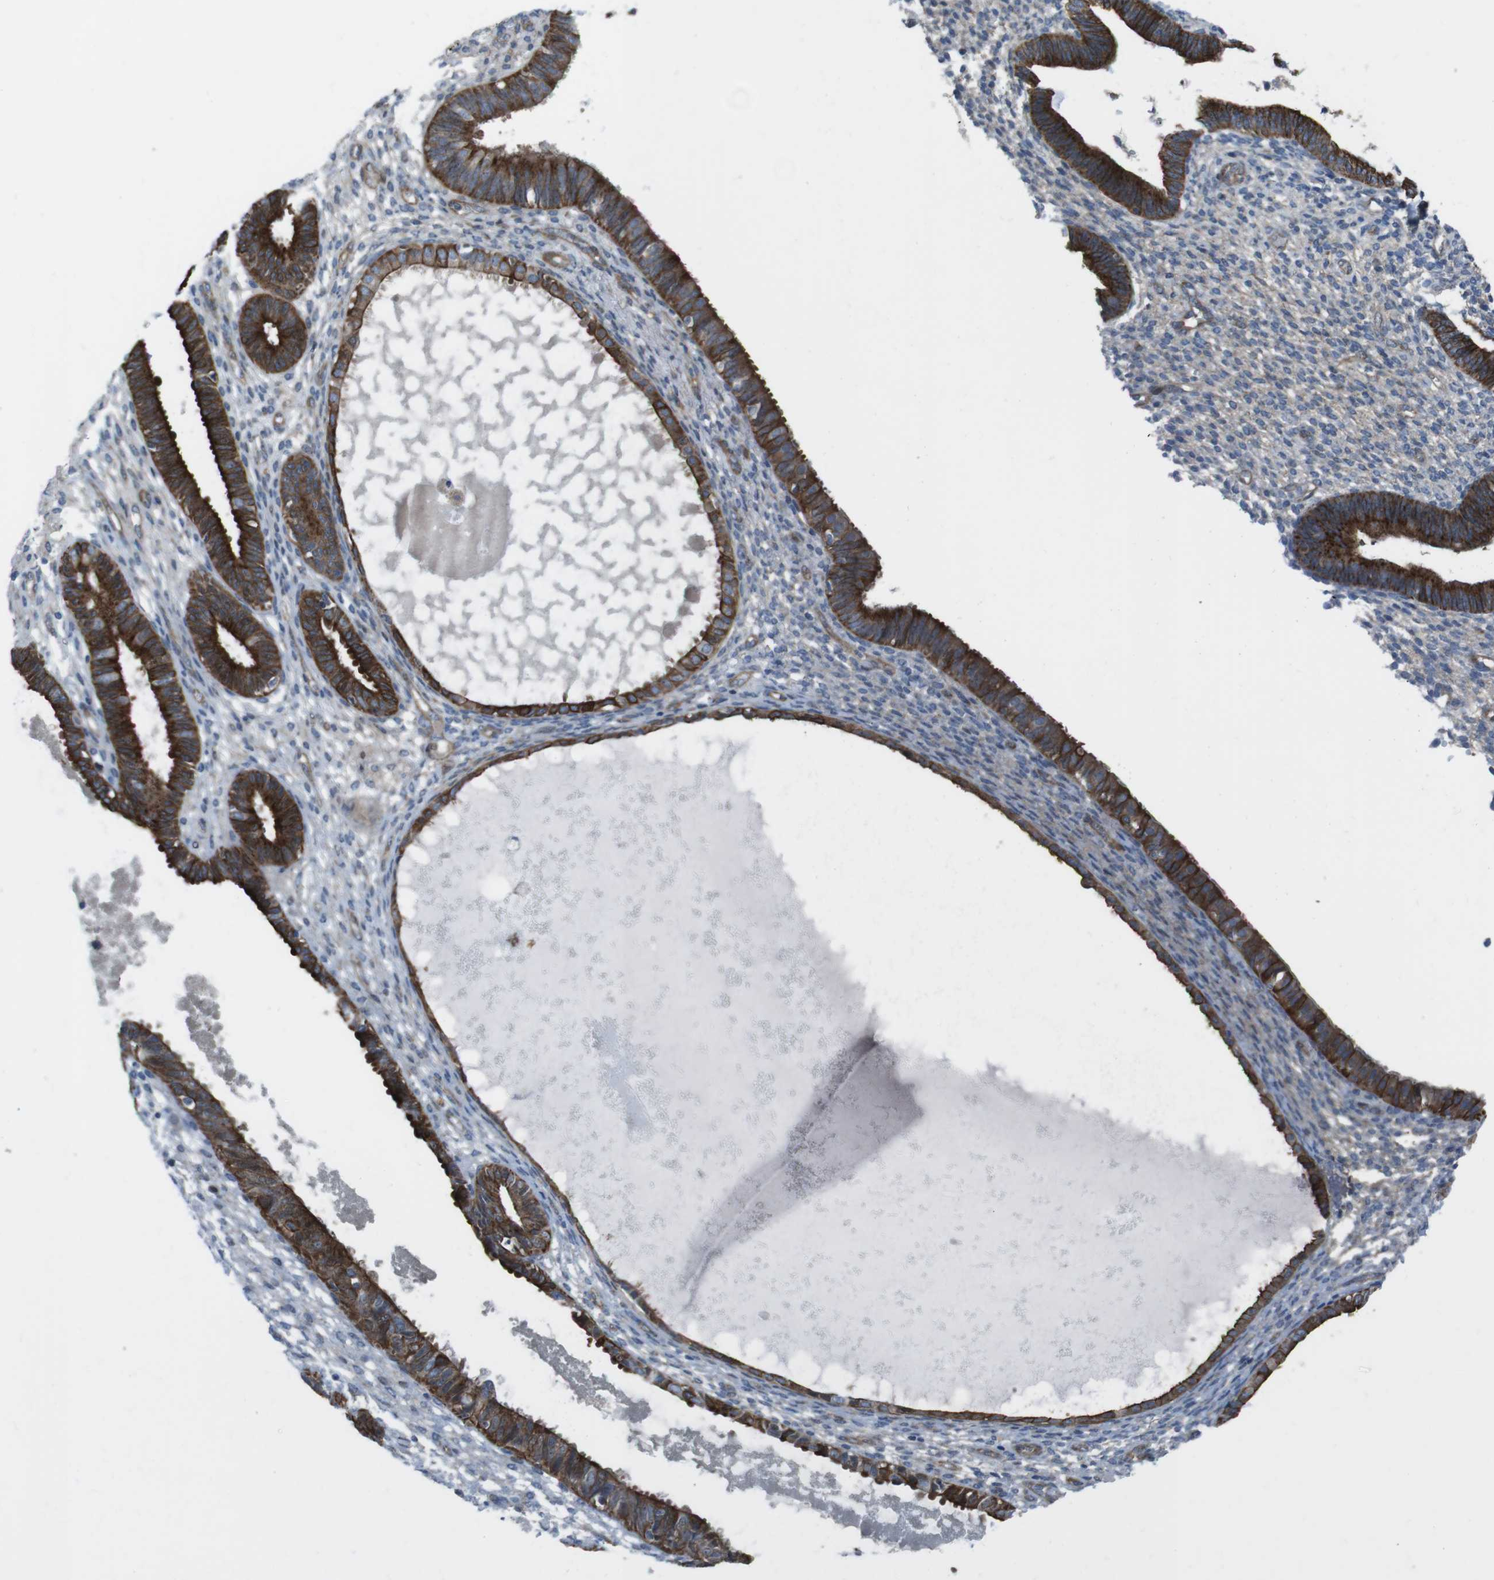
{"staining": {"intensity": "negative", "quantity": "none", "location": "none"}, "tissue": "endometrium", "cell_type": "Cells in endometrial stroma", "image_type": "normal", "snomed": [{"axis": "morphology", "description": "Normal tissue, NOS"}, {"axis": "topography", "description": "Endometrium"}], "caption": "This is an IHC micrograph of normal human endometrium. There is no expression in cells in endometrial stroma.", "gene": "FAM174B", "patient": {"sex": "female", "age": 61}}